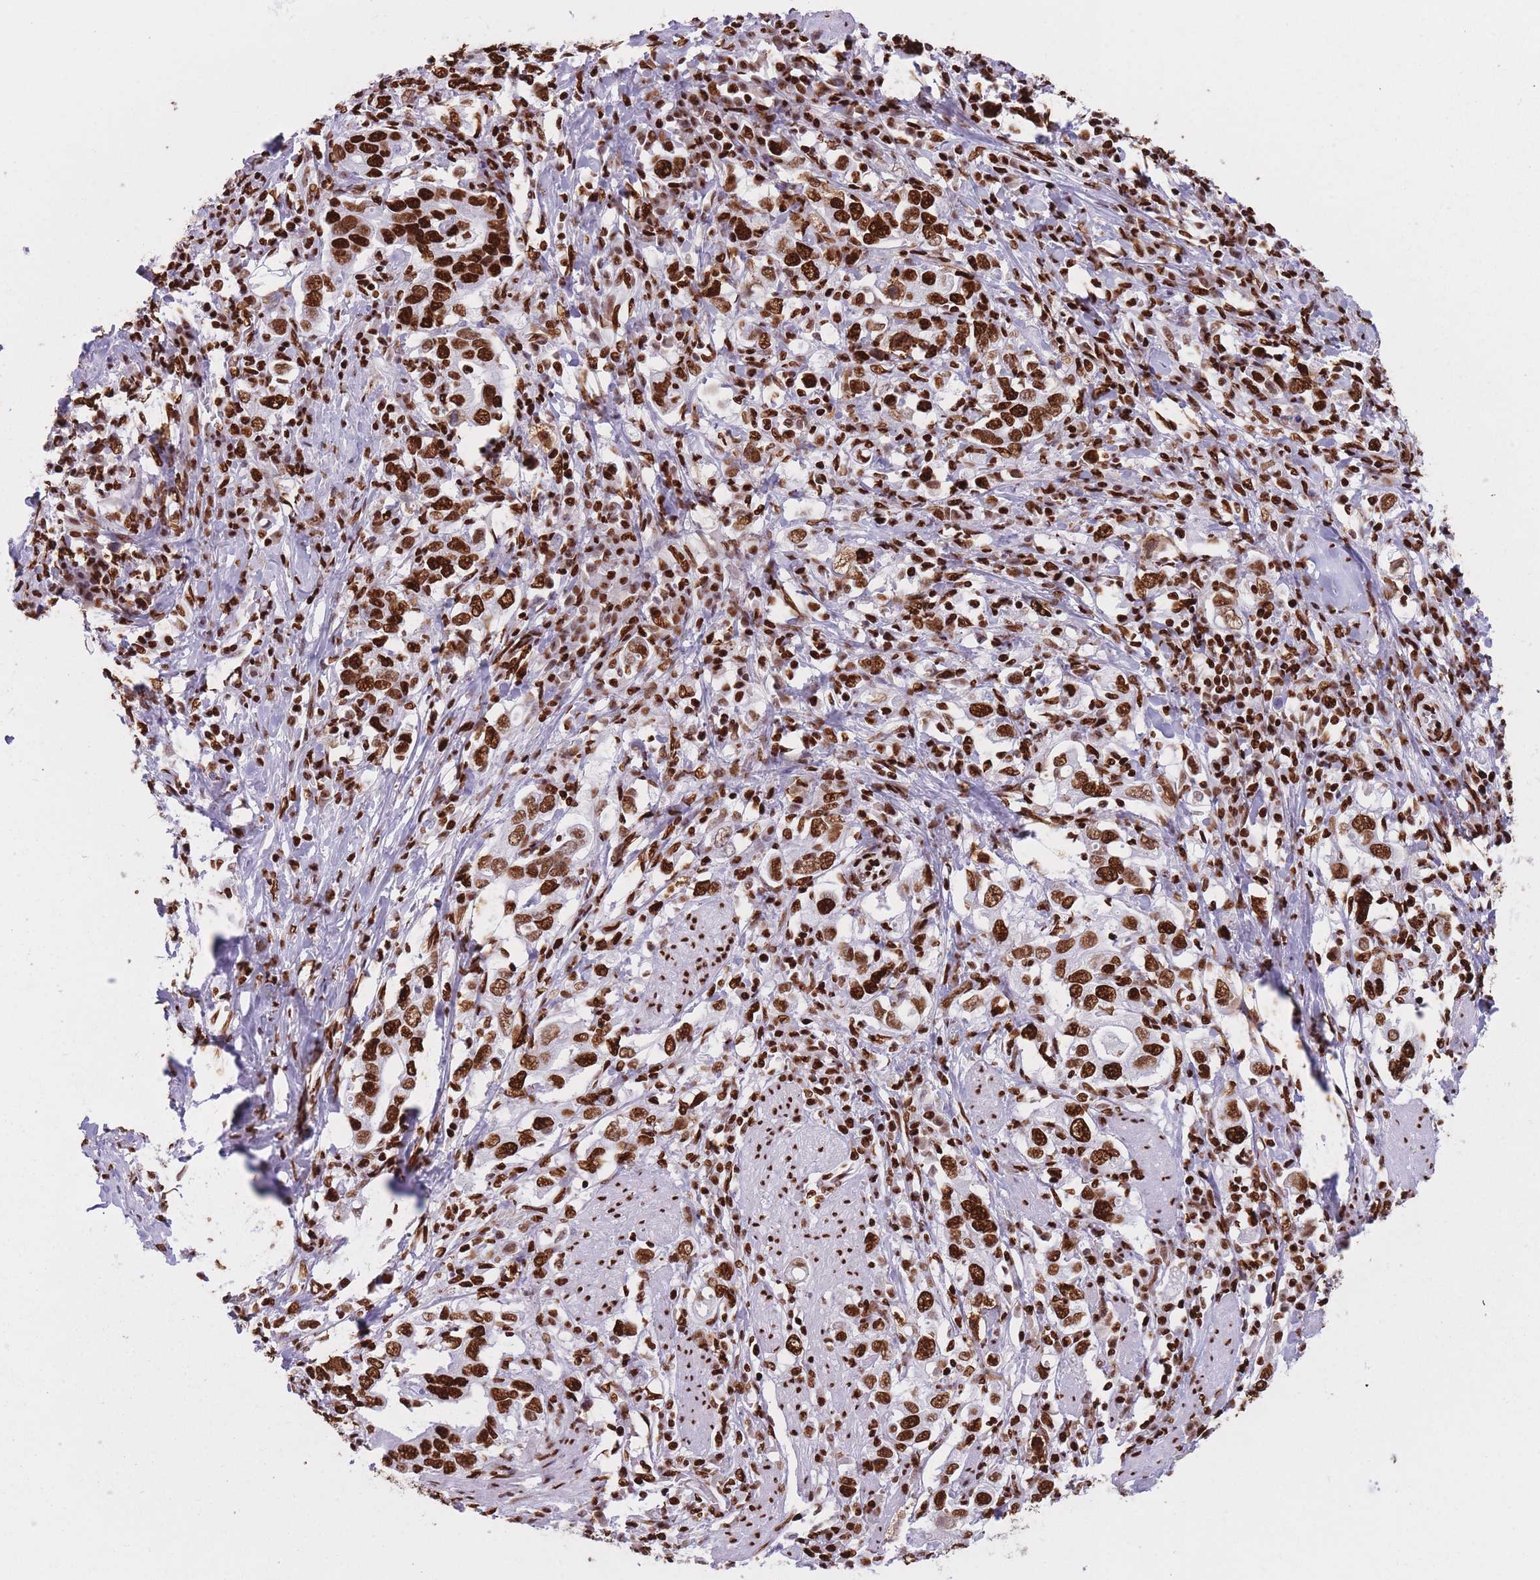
{"staining": {"intensity": "strong", "quantity": ">75%", "location": "nuclear"}, "tissue": "stomach cancer", "cell_type": "Tumor cells", "image_type": "cancer", "snomed": [{"axis": "morphology", "description": "Adenocarcinoma, NOS"}, {"axis": "topography", "description": "Stomach, upper"}, {"axis": "topography", "description": "Stomach"}], "caption": "Strong nuclear expression is appreciated in approximately >75% of tumor cells in stomach adenocarcinoma.", "gene": "HNRNPUL1", "patient": {"sex": "male", "age": 62}}